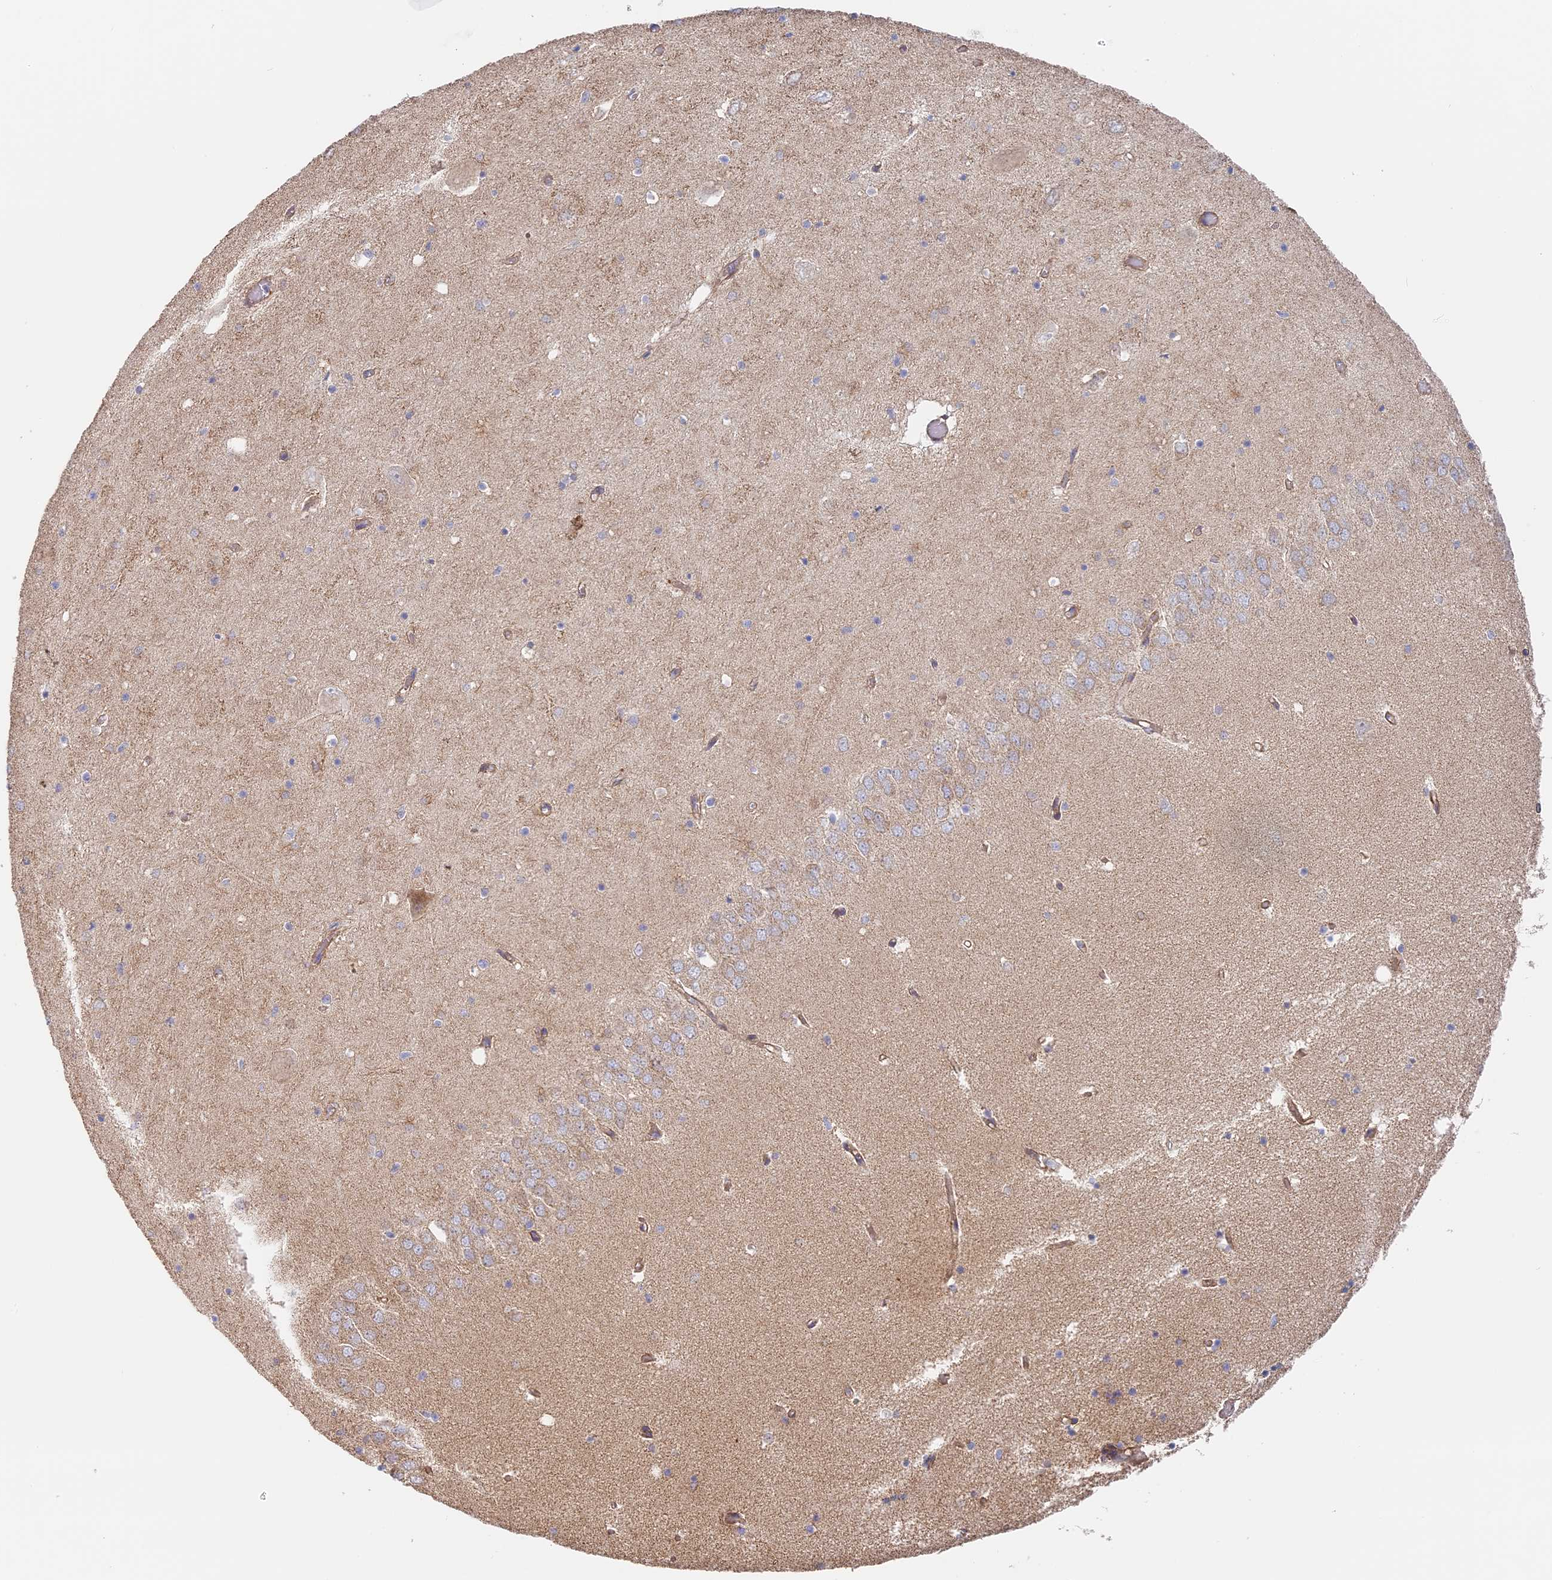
{"staining": {"intensity": "negative", "quantity": "none", "location": "none"}, "tissue": "hippocampus", "cell_type": "Glial cells", "image_type": "normal", "snomed": [{"axis": "morphology", "description": "Normal tissue, NOS"}, {"axis": "topography", "description": "Hippocampus"}], "caption": "The image reveals no significant expression in glial cells of hippocampus.", "gene": "DDA1", "patient": {"sex": "male", "age": 70}}